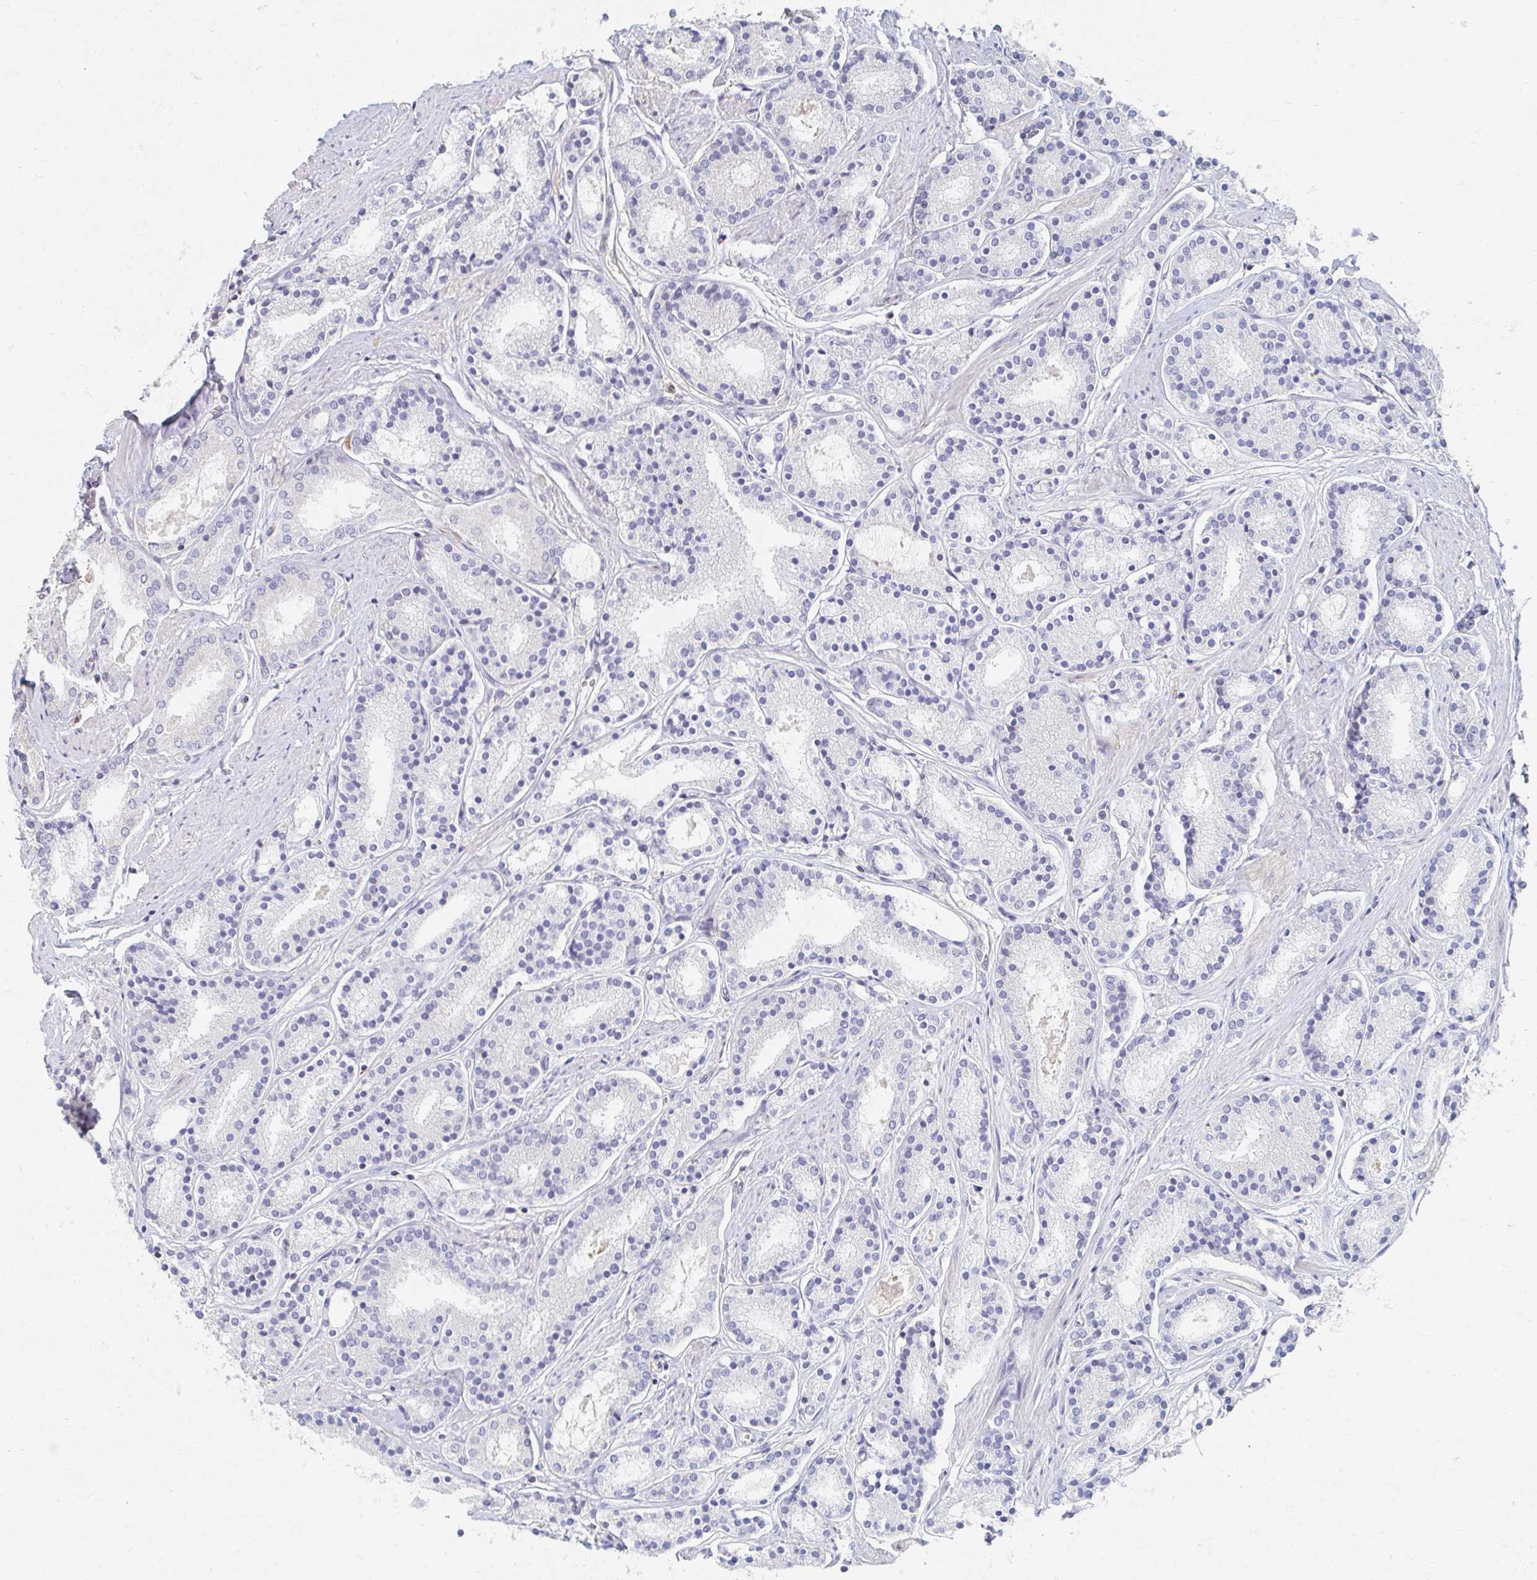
{"staining": {"intensity": "negative", "quantity": "none", "location": "none"}, "tissue": "prostate cancer", "cell_type": "Tumor cells", "image_type": "cancer", "snomed": [{"axis": "morphology", "description": "Adenocarcinoma, High grade"}, {"axis": "topography", "description": "Prostate"}], "caption": "DAB (3,3'-diaminobenzidine) immunohistochemical staining of human prostate cancer shows no significant positivity in tumor cells.", "gene": "MYLK2", "patient": {"sex": "male", "age": 63}}